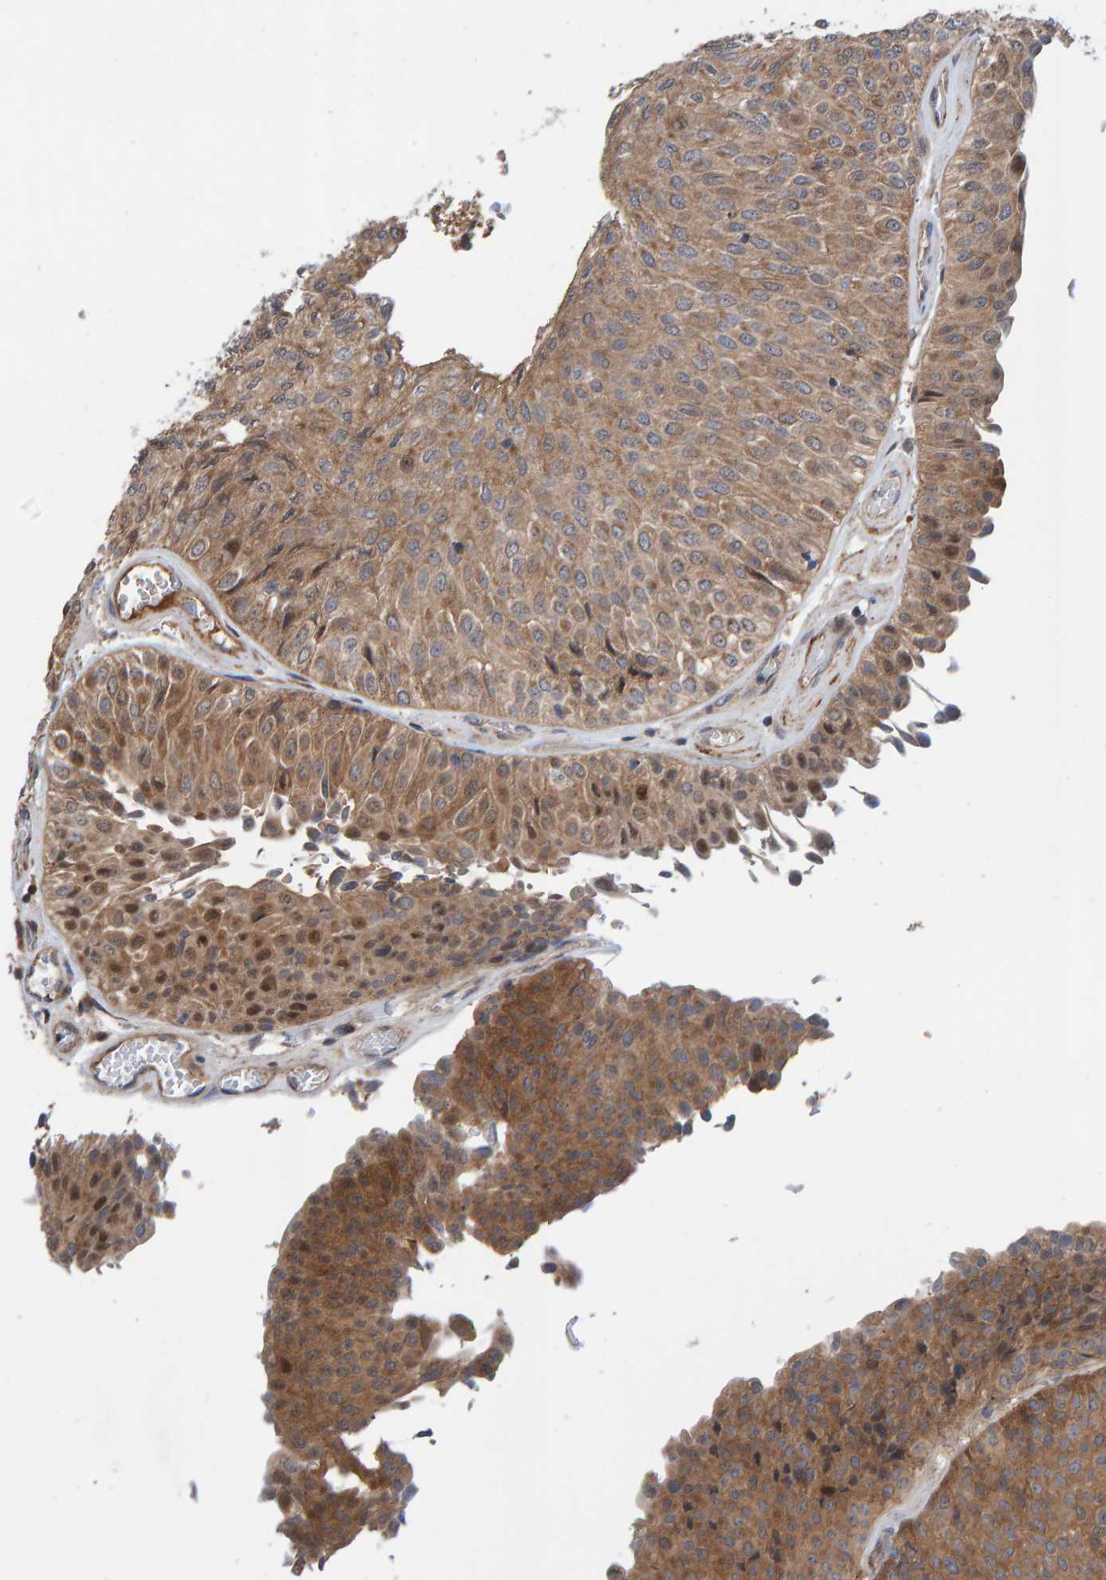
{"staining": {"intensity": "moderate", "quantity": ">75%", "location": "cytoplasmic/membranous"}, "tissue": "urothelial cancer", "cell_type": "Tumor cells", "image_type": "cancer", "snomed": [{"axis": "morphology", "description": "Urothelial carcinoma, Low grade"}, {"axis": "topography", "description": "Urinary bladder"}], "caption": "Urothelial carcinoma (low-grade) stained with DAB (3,3'-diaminobenzidine) IHC reveals medium levels of moderate cytoplasmic/membranous staining in about >75% of tumor cells.", "gene": "KIAA0753", "patient": {"sex": "male", "age": 78}}